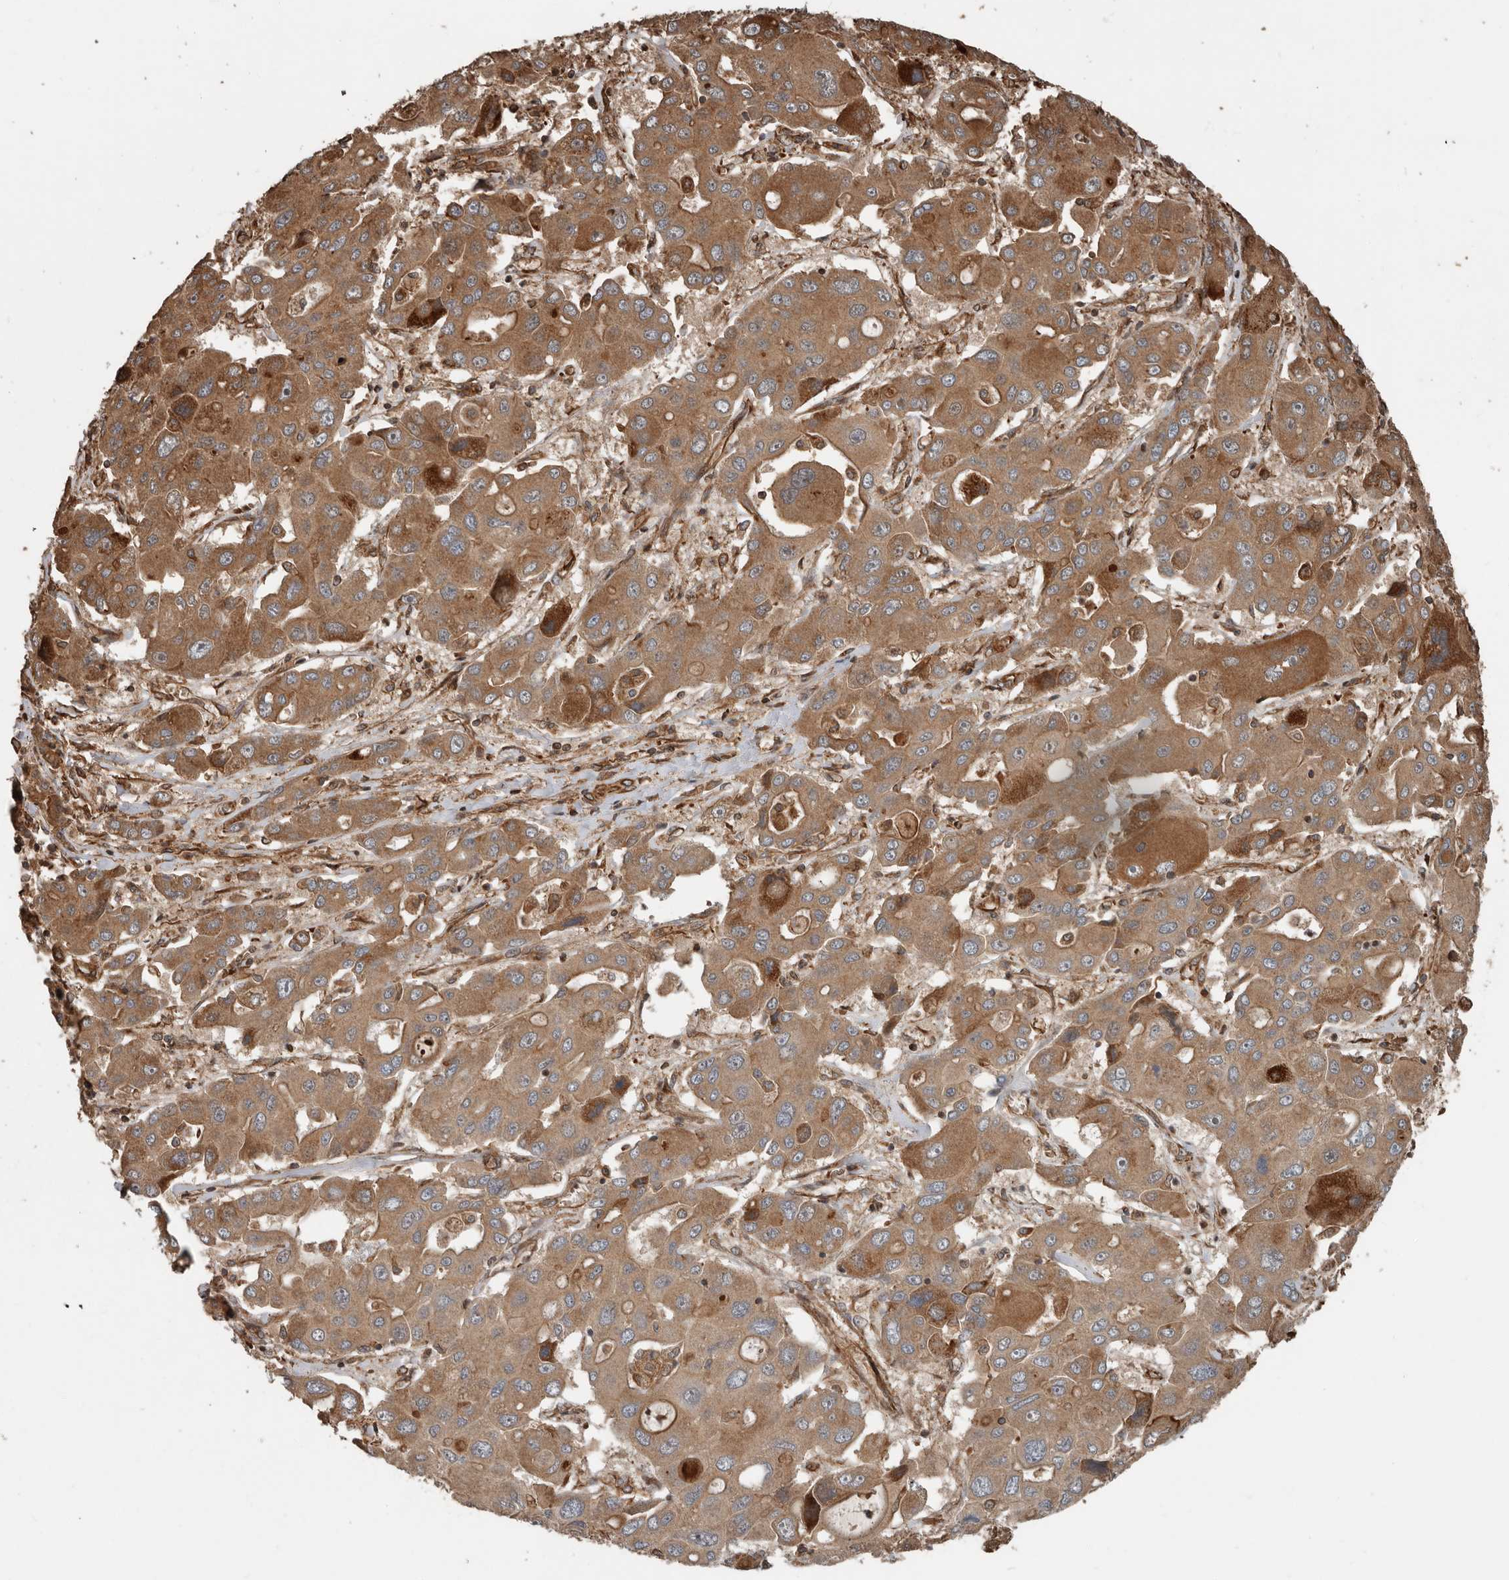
{"staining": {"intensity": "moderate", "quantity": ">75%", "location": "cytoplasmic/membranous"}, "tissue": "liver cancer", "cell_type": "Tumor cells", "image_type": "cancer", "snomed": [{"axis": "morphology", "description": "Cholangiocarcinoma"}, {"axis": "topography", "description": "Liver"}], "caption": "The photomicrograph displays a brown stain indicating the presence of a protein in the cytoplasmic/membranous of tumor cells in liver cancer (cholangiocarcinoma).", "gene": "YOD1", "patient": {"sex": "male", "age": 67}}